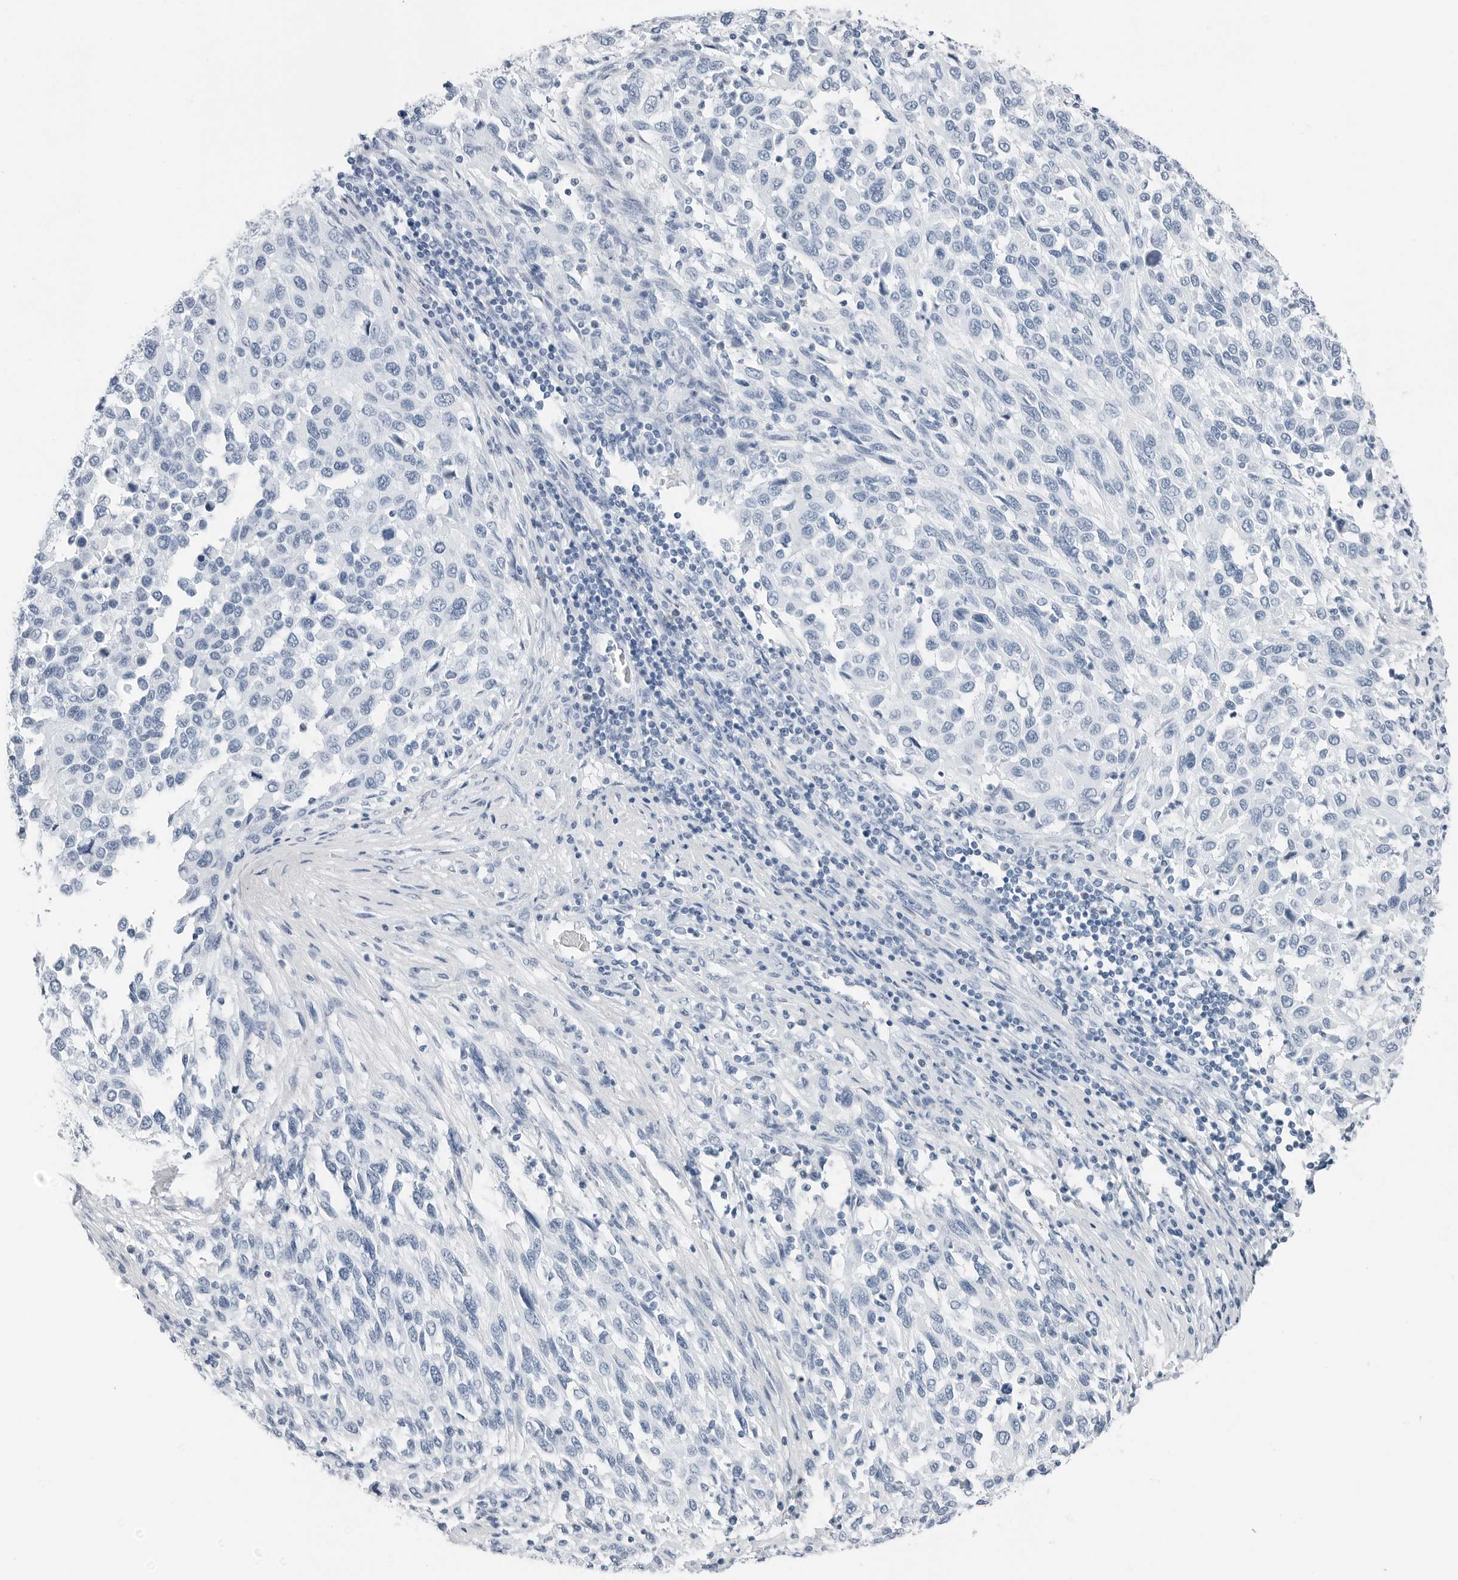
{"staining": {"intensity": "negative", "quantity": "none", "location": "none"}, "tissue": "melanoma", "cell_type": "Tumor cells", "image_type": "cancer", "snomed": [{"axis": "morphology", "description": "Malignant melanoma, Metastatic site"}, {"axis": "topography", "description": "Lymph node"}], "caption": "Melanoma stained for a protein using IHC shows no expression tumor cells.", "gene": "SLPI", "patient": {"sex": "male", "age": 61}}